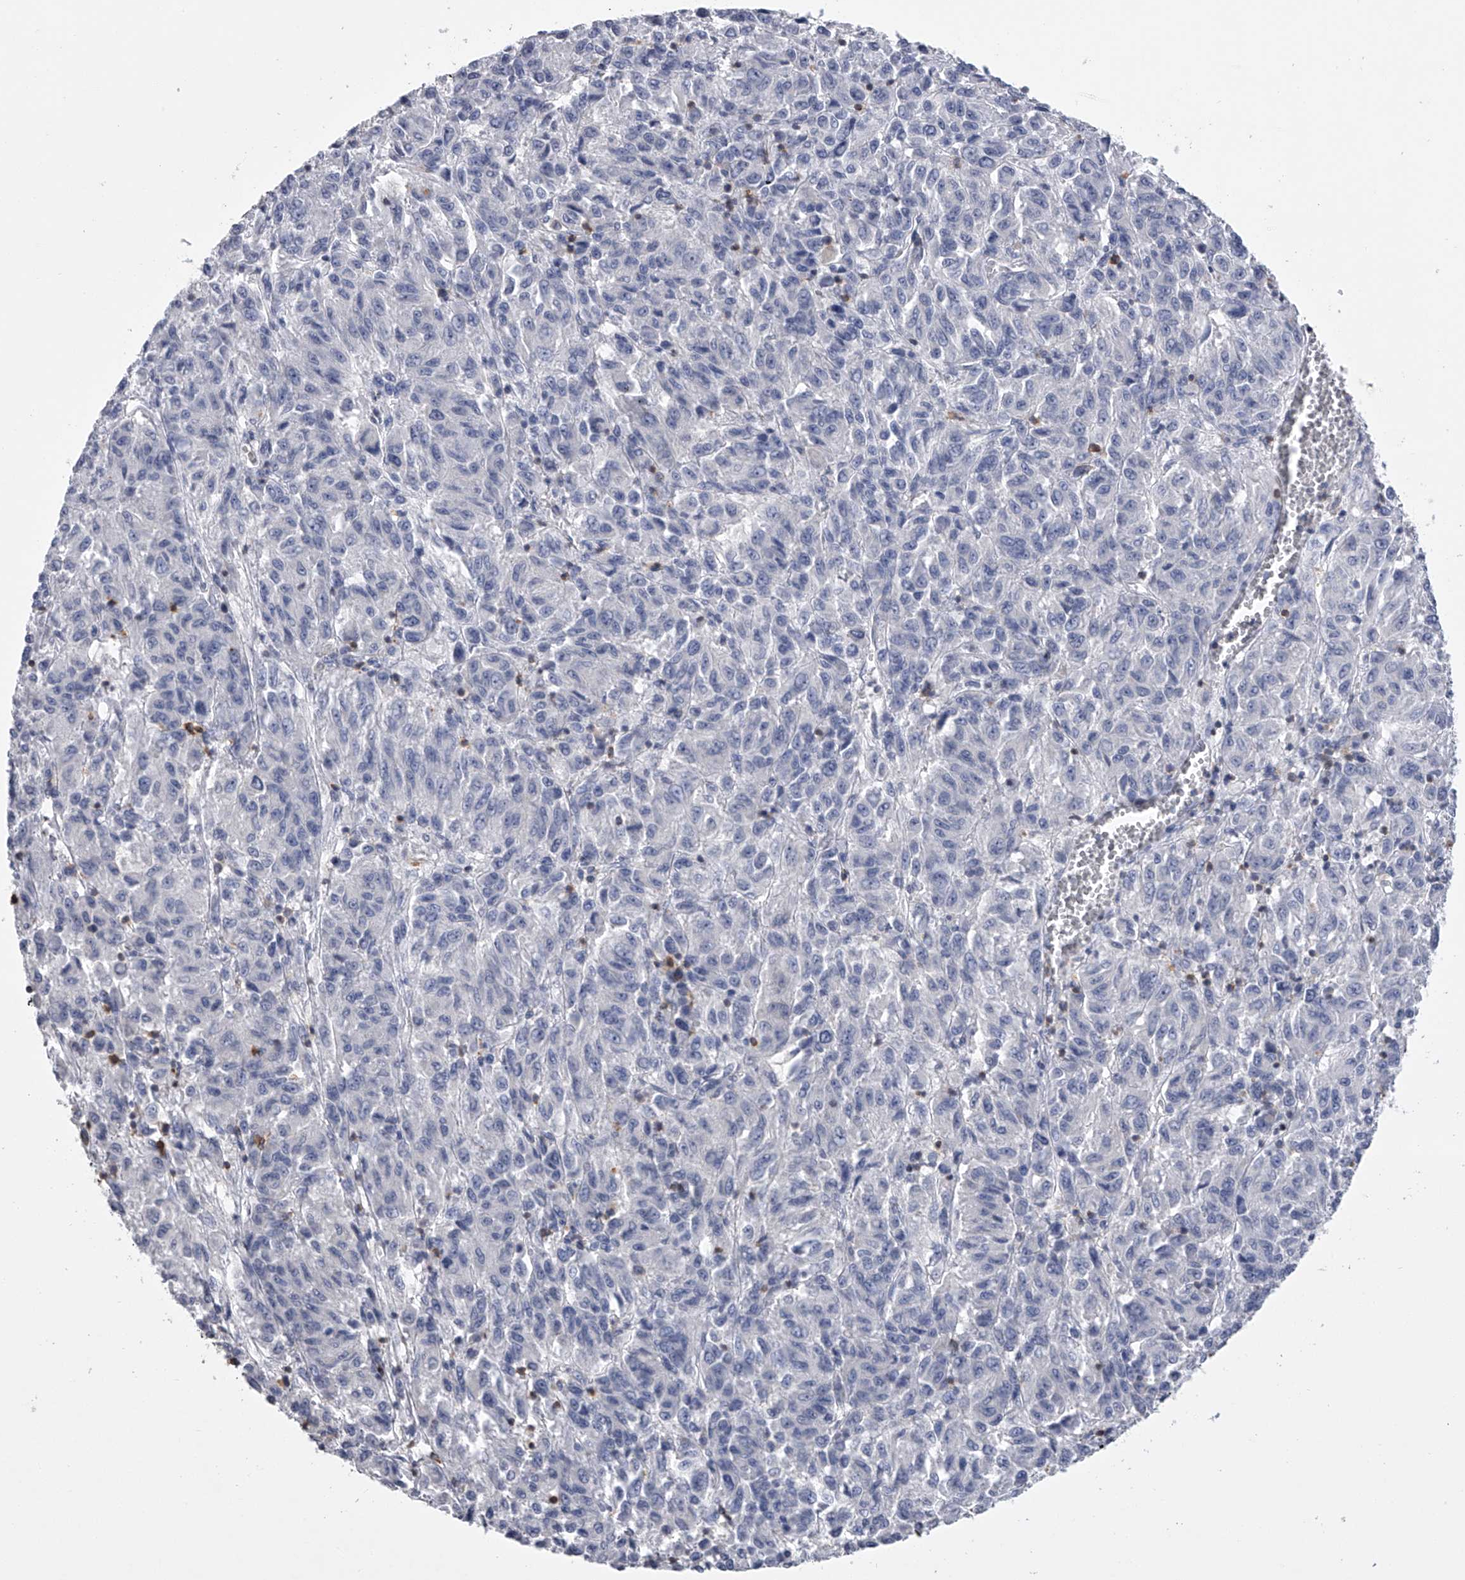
{"staining": {"intensity": "negative", "quantity": "none", "location": "none"}, "tissue": "melanoma", "cell_type": "Tumor cells", "image_type": "cancer", "snomed": [{"axis": "morphology", "description": "Malignant melanoma, Metastatic site"}, {"axis": "topography", "description": "Lung"}], "caption": "High magnification brightfield microscopy of malignant melanoma (metastatic site) stained with DAB (brown) and counterstained with hematoxylin (blue): tumor cells show no significant staining. (IHC, brightfield microscopy, high magnification).", "gene": "TASP1", "patient": {"sex": "male", "age": 64}}